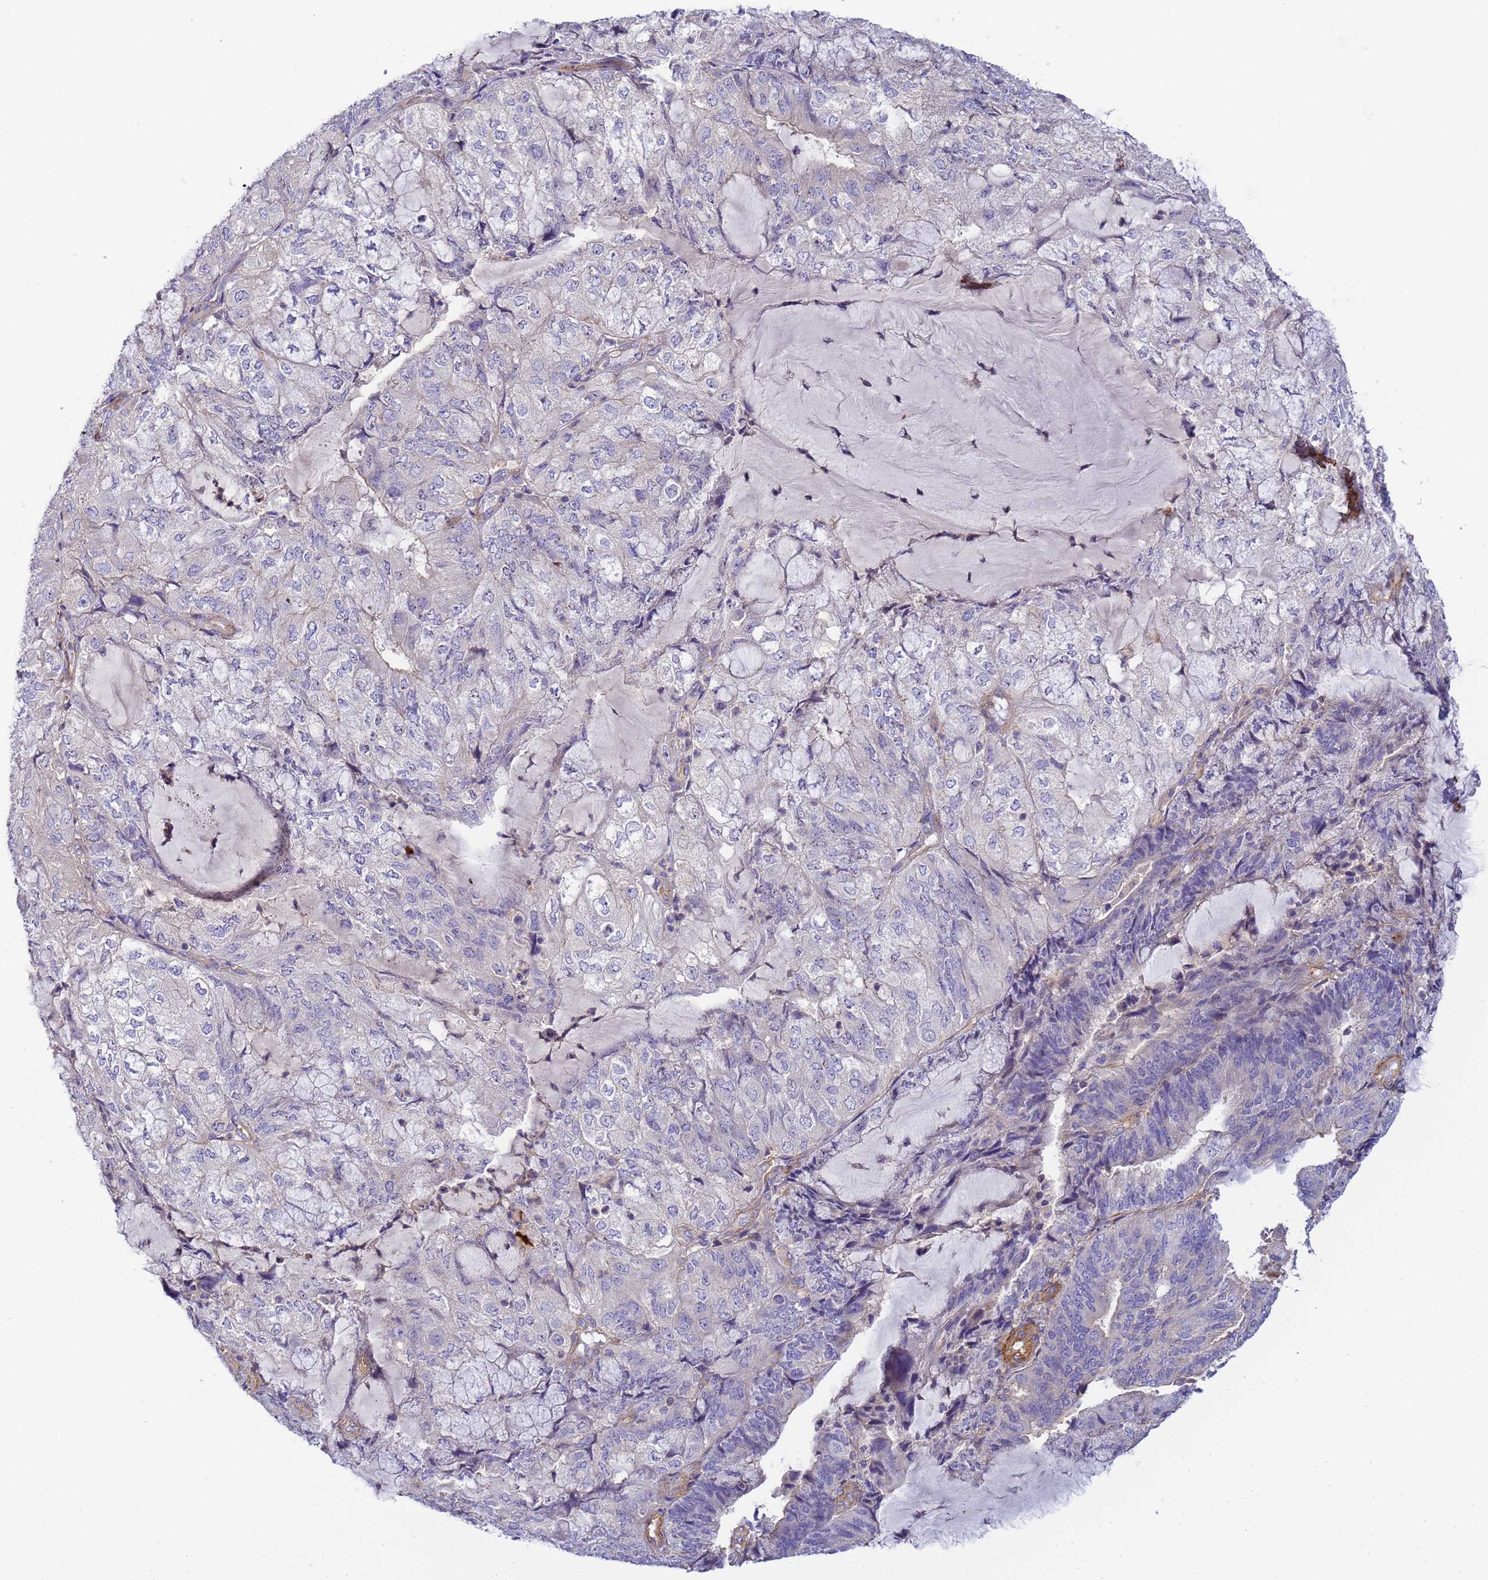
{"staining": {"intensity": "negative", "quantity": "none", "location": "none"}, "tissue": "endometrial cancer", "cell_type": "Tumor cells", "image_type": "cancer", "snomed": [{"axis": "morphology", "description": "Adenocarcinoma, NOS"}, {"axis": "topography", "description": "Endometrium"}], "caption": "IHC of human adenocarcinoma (endometrial) displays no expression in tumor cells.", "gene": "MYL12A", "patient": {"sex": "female", "age": 81}}